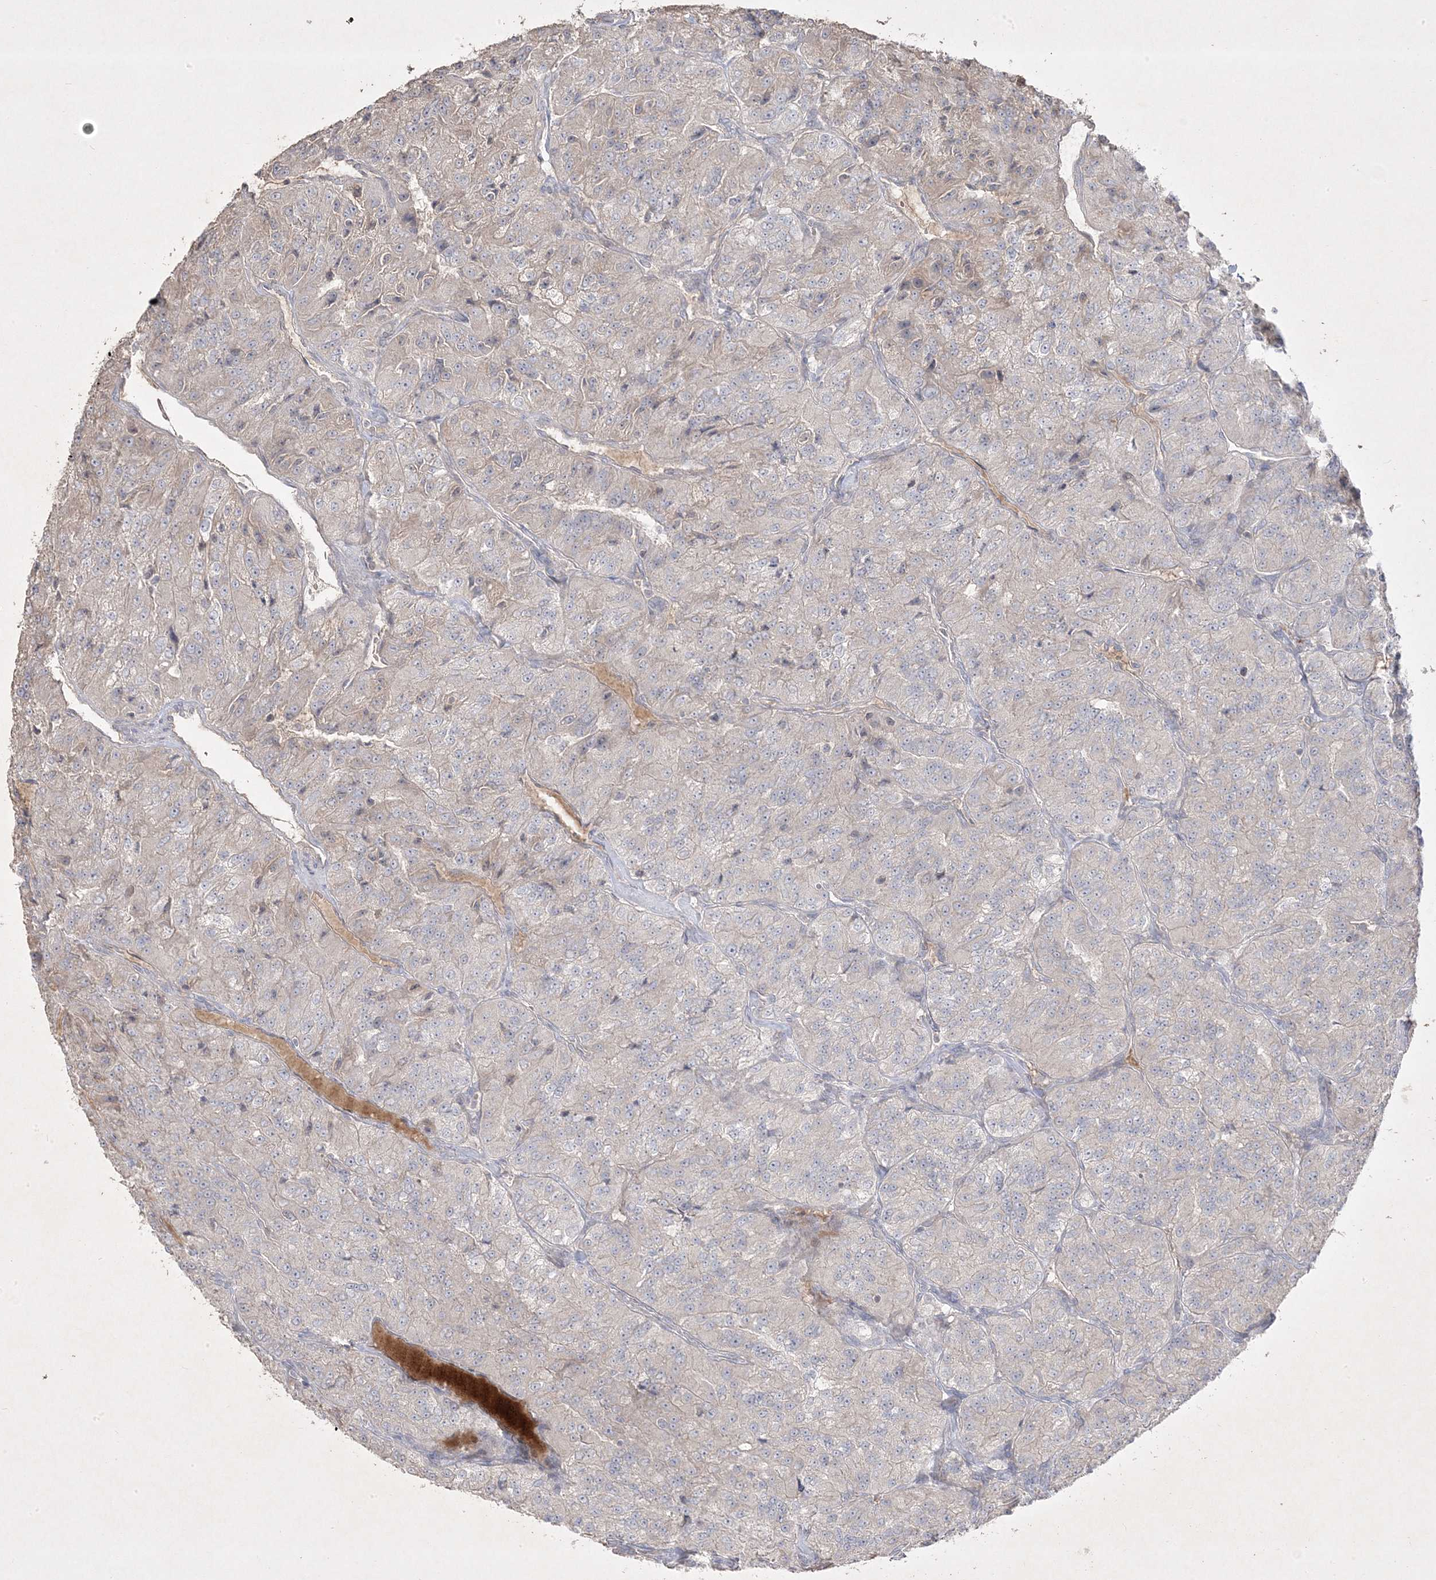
{"staining": {"intensity": "negative", "quantity": "none", "location": "none"}, "tissue": "renal cancer", "cell_type": "Tumor cells", "image_type": "cancer", "snomed": [{"axis": "morphology", "description": "Adenocarcinoma, NOS"}, {"axis": "topography", "description": "Kidney"}], "caption": "Immunohistochemistry (IHC) of renal cancer (adenocarcinoma) exhibits no staining in tumor cells.", "gene": "RGL4", "patient": {"sex": "female", "age": 63}}